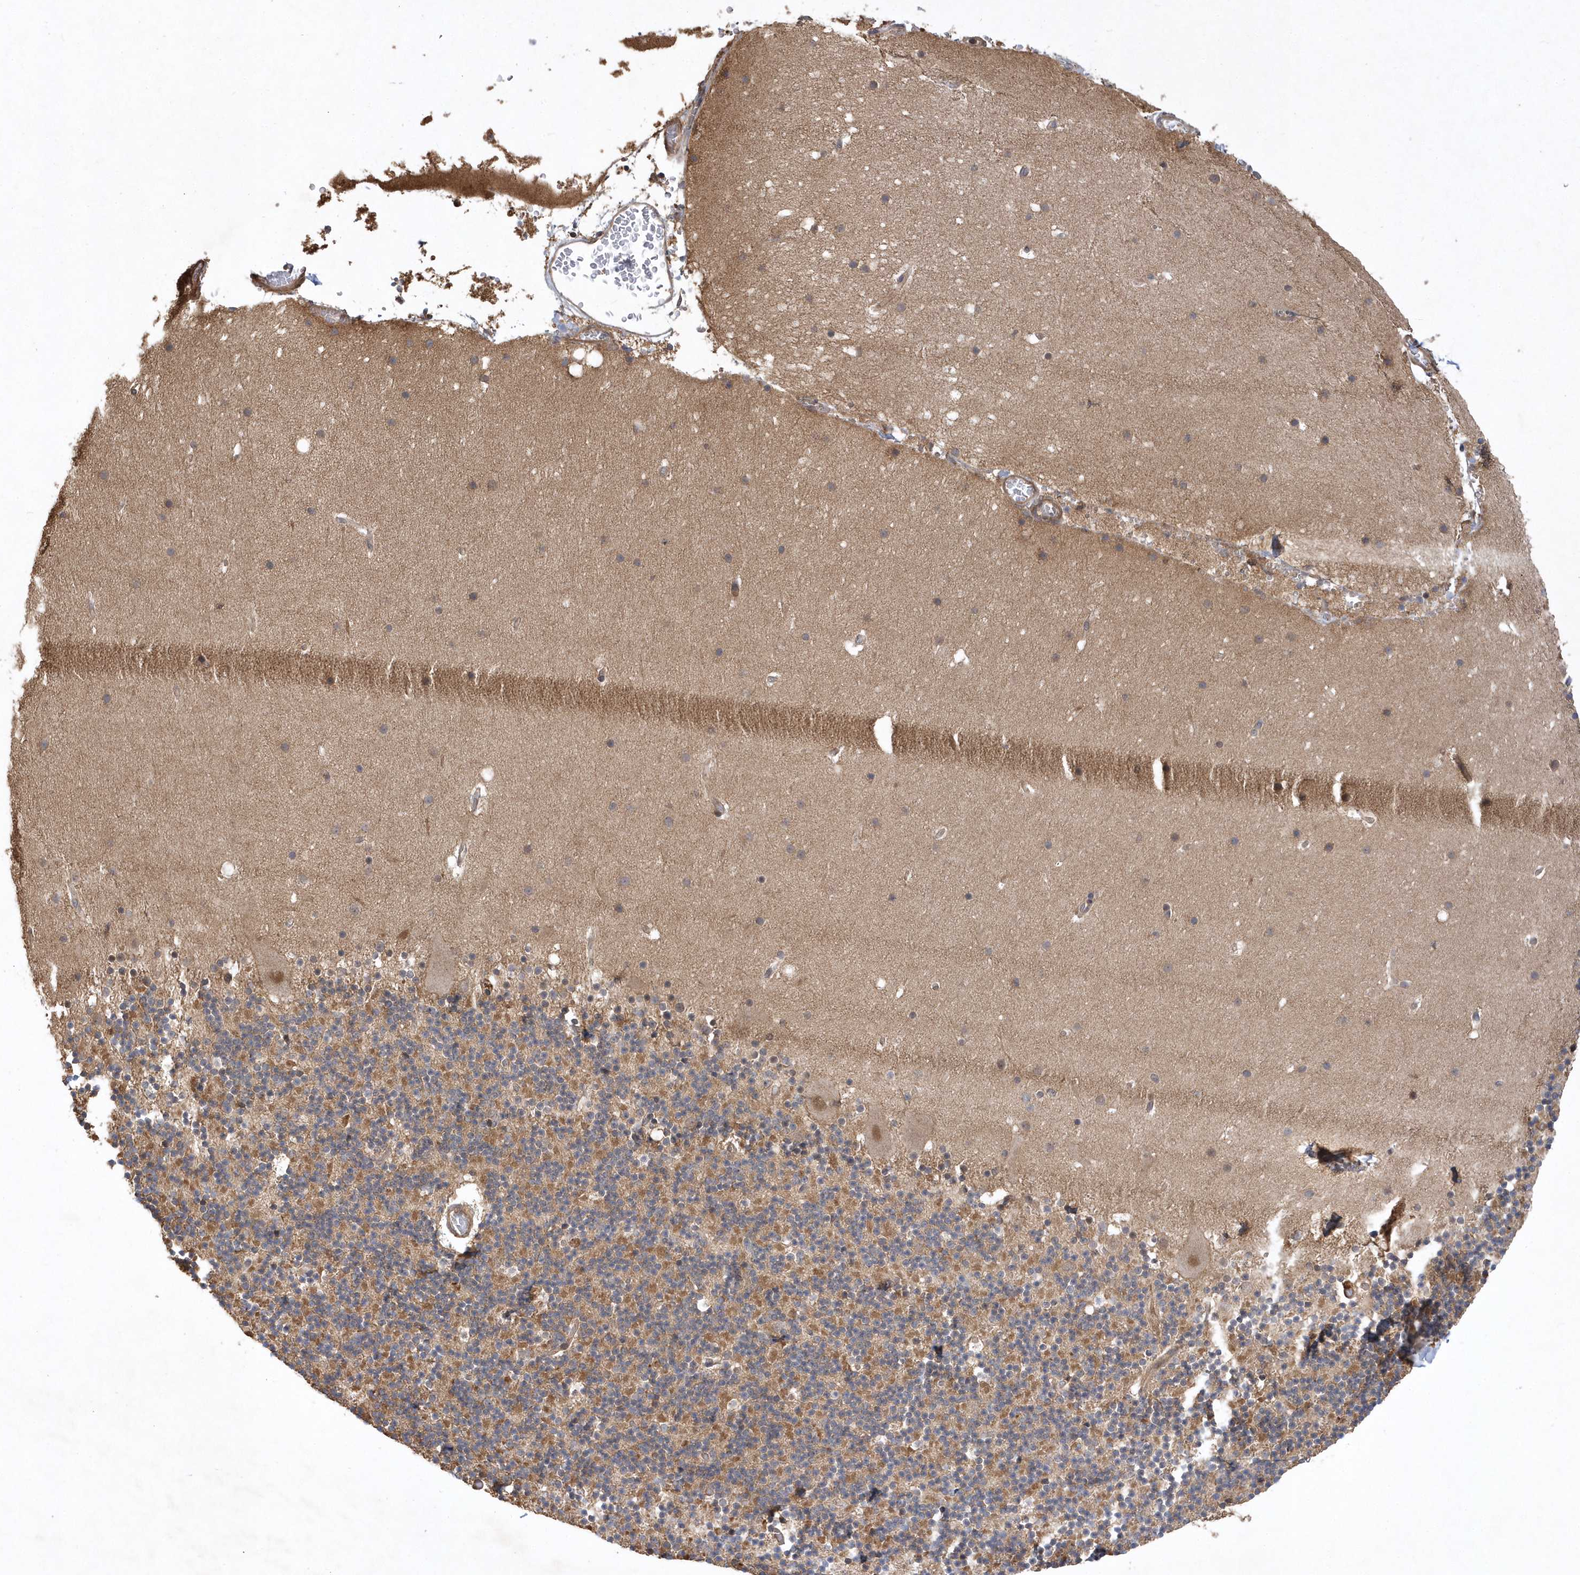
{"staining": {"intensity": "moderate", "quantity": ">75%", "location": "cytoplasmic/membranous"}, "tissue": "cerebellum", "cell_type": "Cells in granular layer", "image_type": "normal", "snomed": [{"axis": "morphology", "description": "Normal tissue, NOS"}, {"axis": "topography", "description": "Cerebellum"}], "caption": "Immunohistochemistry photomicrograph of benign human cerebellum stained for a protein (brown), which shows medium levels of moderate cytoplasmic/membranous expression in approximately >75% of cells in granular layer.", "gene": "GFM2", "patient": {"sex": "male", "age": 57}}